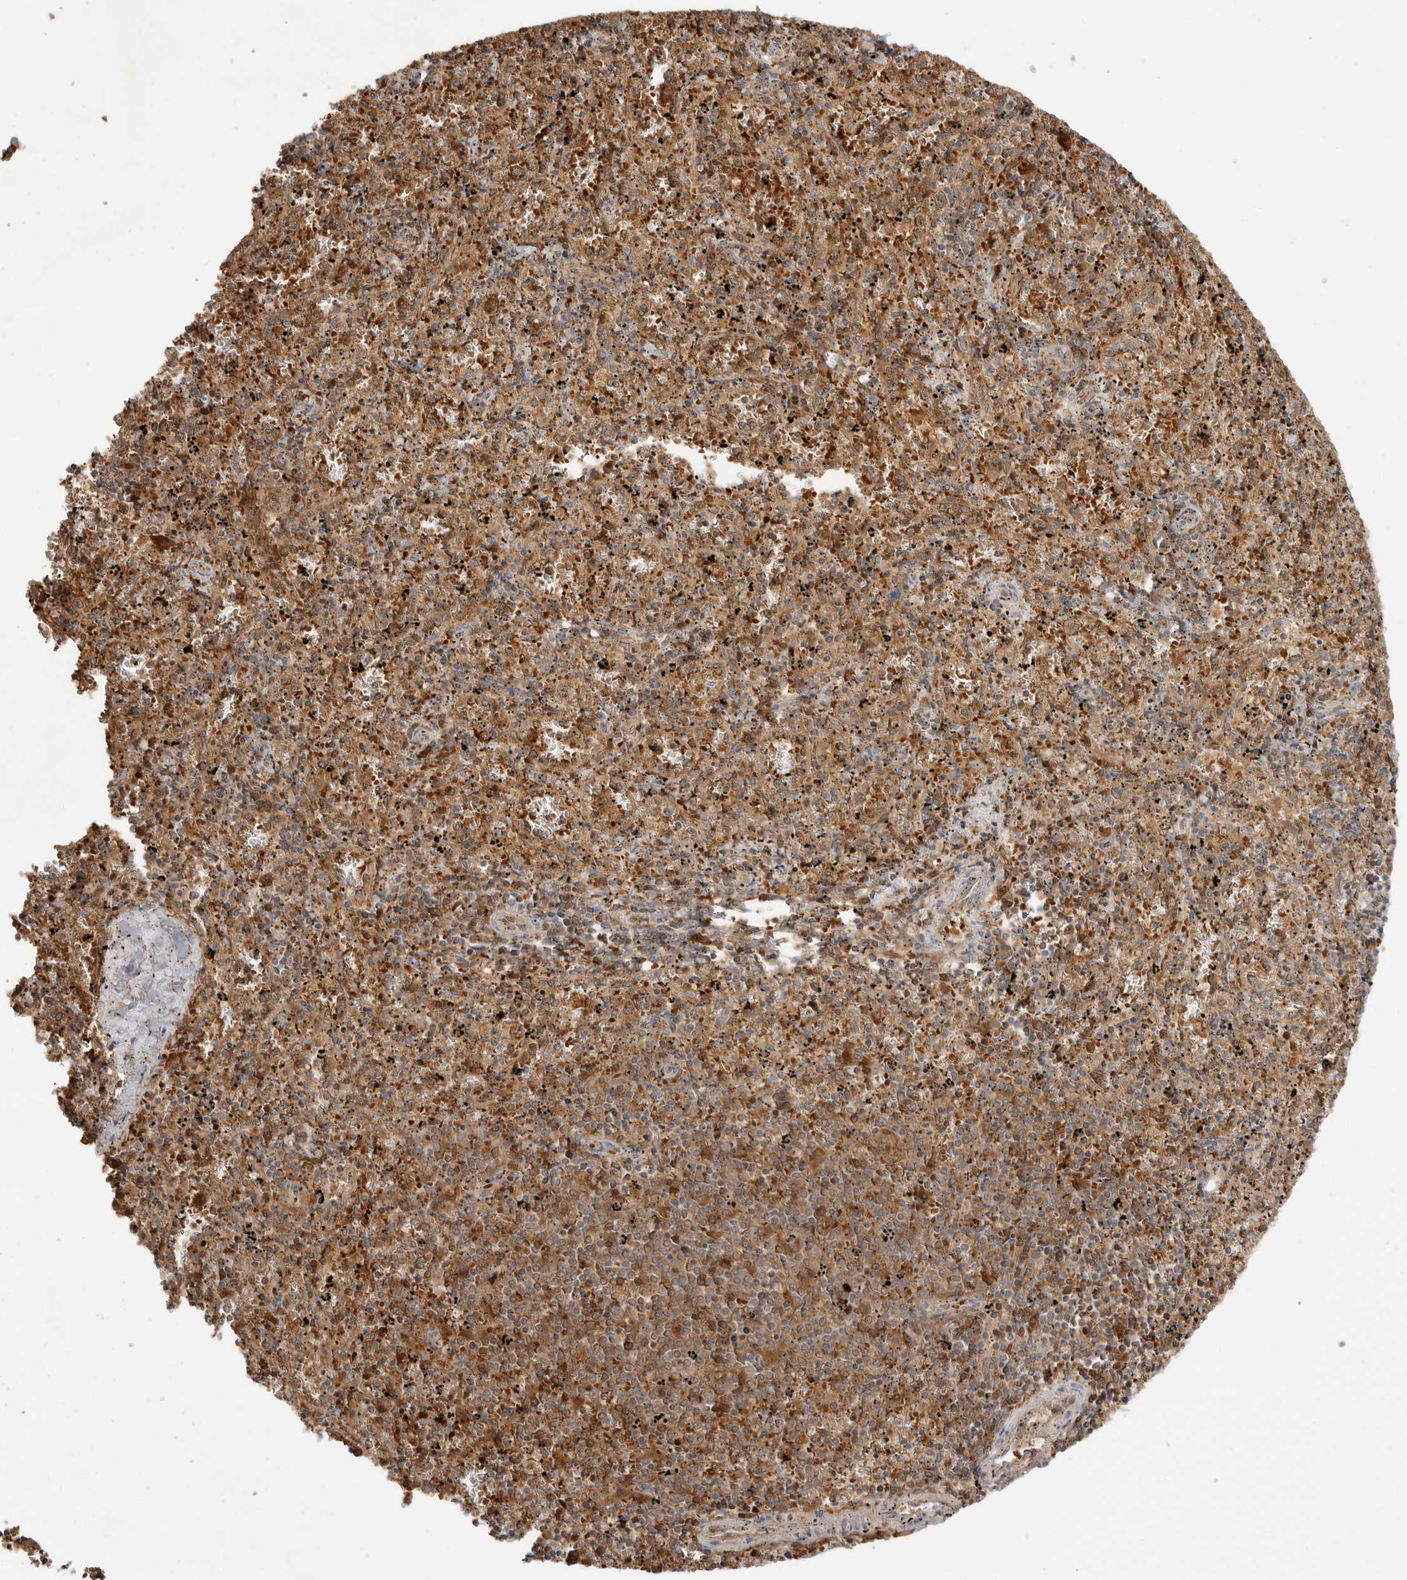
{"staining": {"intensity": "moderate", "quantity": ">75%", "location": "cytoplasmic/membranous"}, "tissue": "spleen", "cell_type": "Cells in red pulp", "image_type": "normal", "snomed": [{"axis": "morphology", "description": "Normal tissue, NOS"}, {"axis": "topography", "description": "Spleen"}], "caption": "Protein analysis of normal spleen shows moderate cytoplasmic/membranous positivity in approximately >75% of cells in red pulp. Nuclei are stained in blue.", "gene": "CLDN12", "patient": {"sex": "male", "age": 11}}